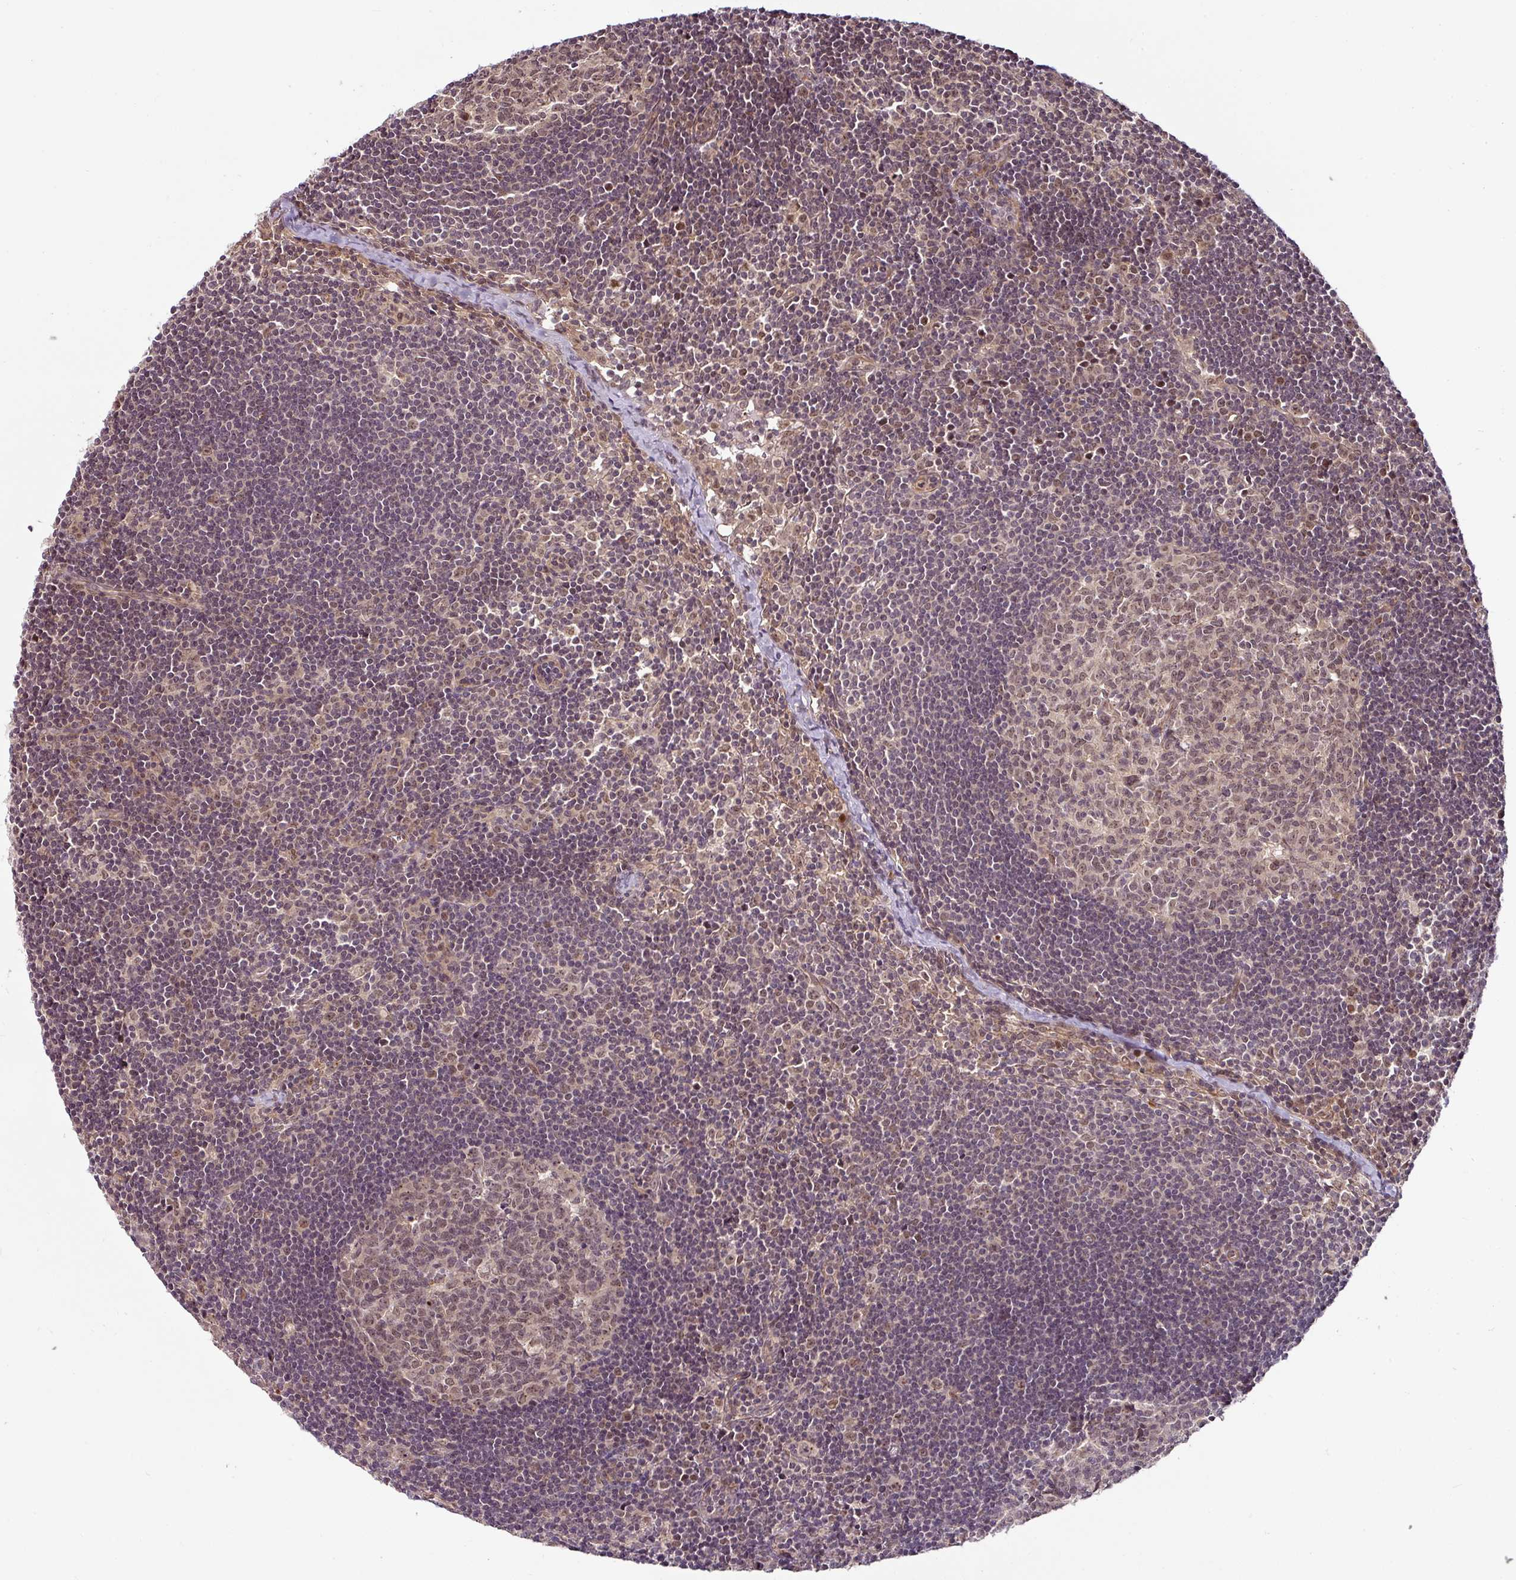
{"staining": {"intensity": "moderate", "quantity": "25%-75%", "location": "nuclear"}, "tissue": "lymph node", "cell_type": "Germinal center cells", "image_type": "normal", "snomed": [{"axis": "morphology", "description": "Normal tissue, NOS"}, {"axis": "topography", "description": "Lymph node"}], "caption": "A medium amount of moderate nuclear positivity is identified in approximately 25%-75% of germinal center cells in benign lymph node. (DAB (3,3'-diaminobenzidine) = brown stain, brightfield microscopy at high magnification).", "gene": "DCAF13", "patient": {"sex": "female", "age": 29}}